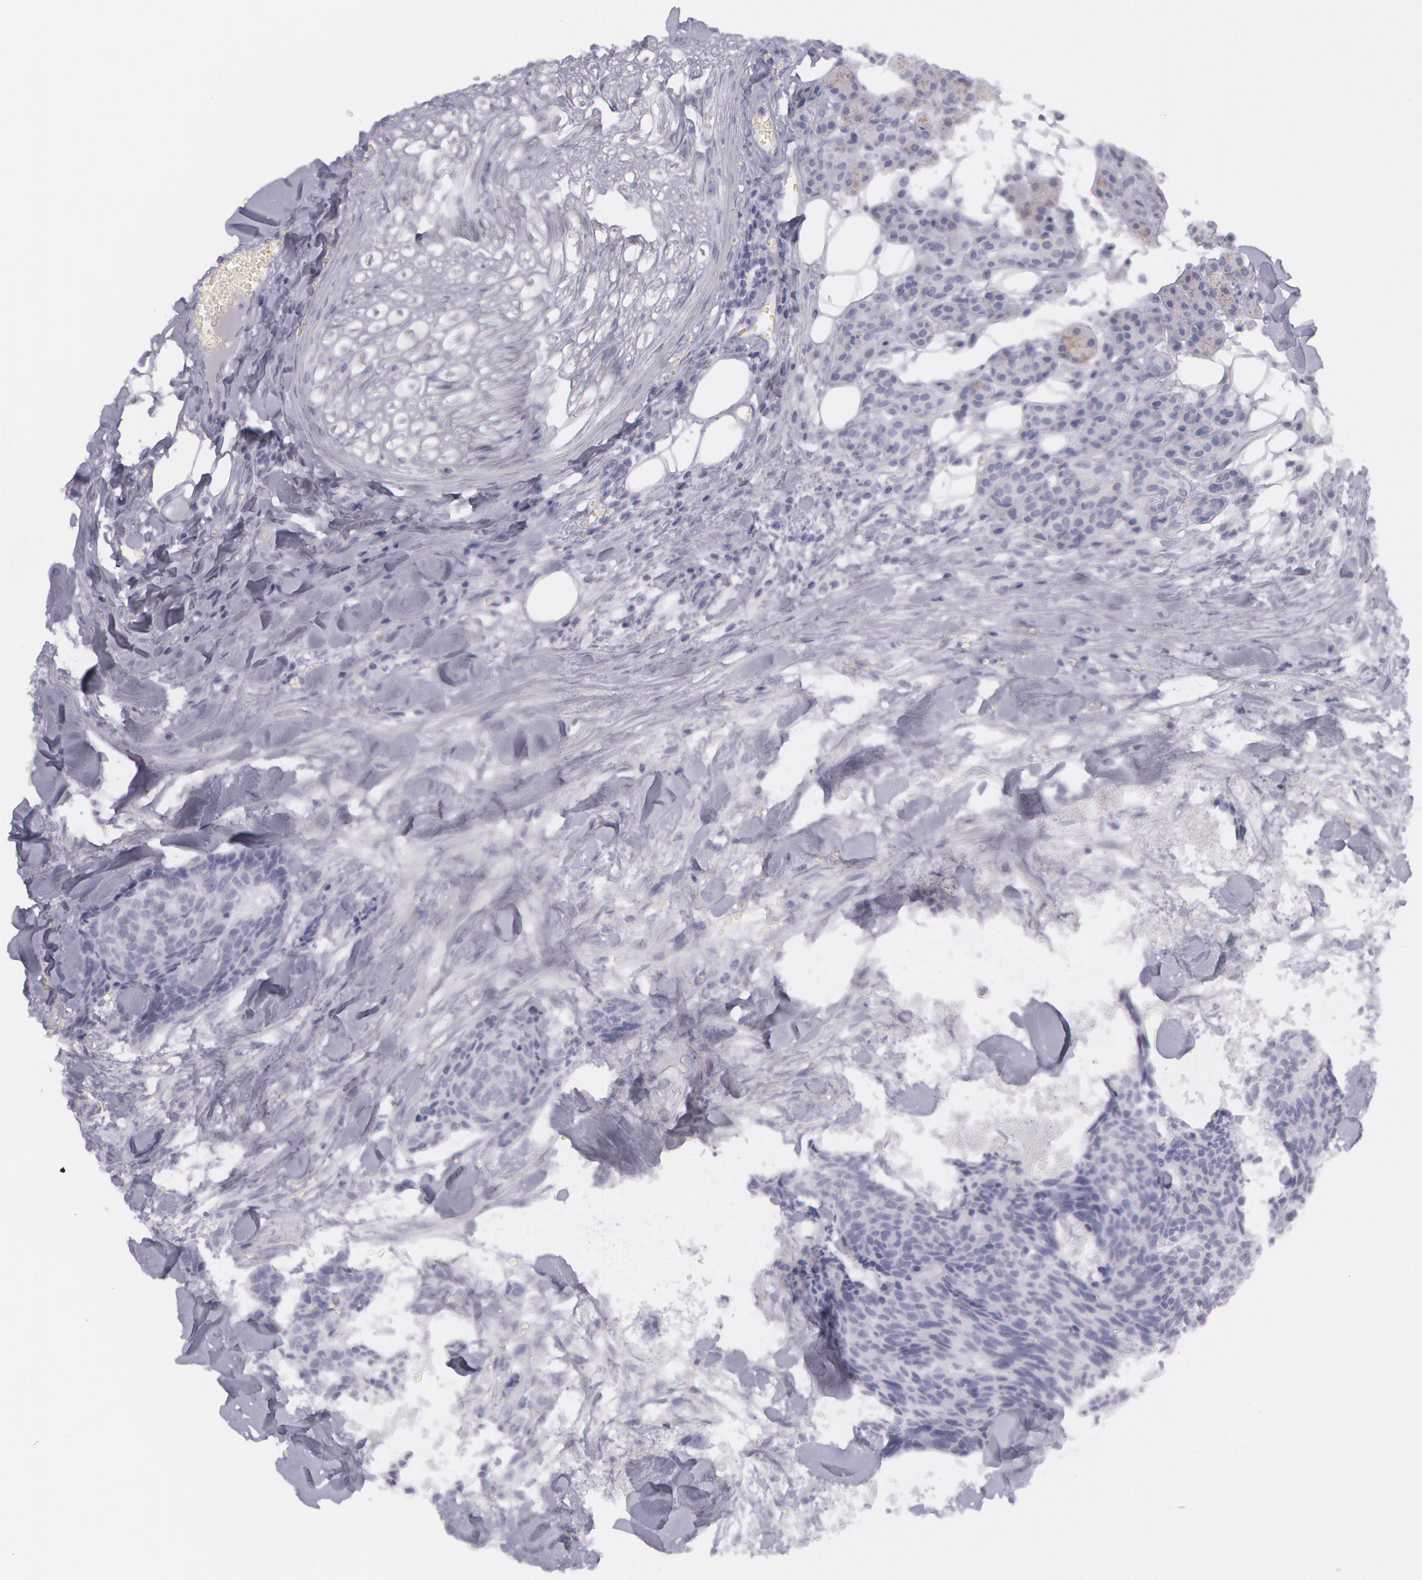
{"staining": {"intensity": "negative", "quantity": "none", "location": "none"}, "tissue": "head and neck cancer", "cell_type": "Tumor cells", "image_type": "cancer", "snomed": [{"axis": "morphology", "description": "Squamous cell carcinoma, NOS"}, {"axis": "topography", "description": "Salivary gland"}, {"axis": "topography", "description": "Head-Neck"}], "caption": "A high-resolution photomicrograph shows immunohistochemistry staining of head and neck squamous cell carcinoma, which exhibits no significant expression in tumor cells. Brightfield microscopy of immunohistochemistry stained with DAB (3,3'-diaminobenzidine) (brown) and hematoxylin (blue), captured at high magnification.", "gene": "AMACR", "patient": {"sex": "male", "age": 70}}